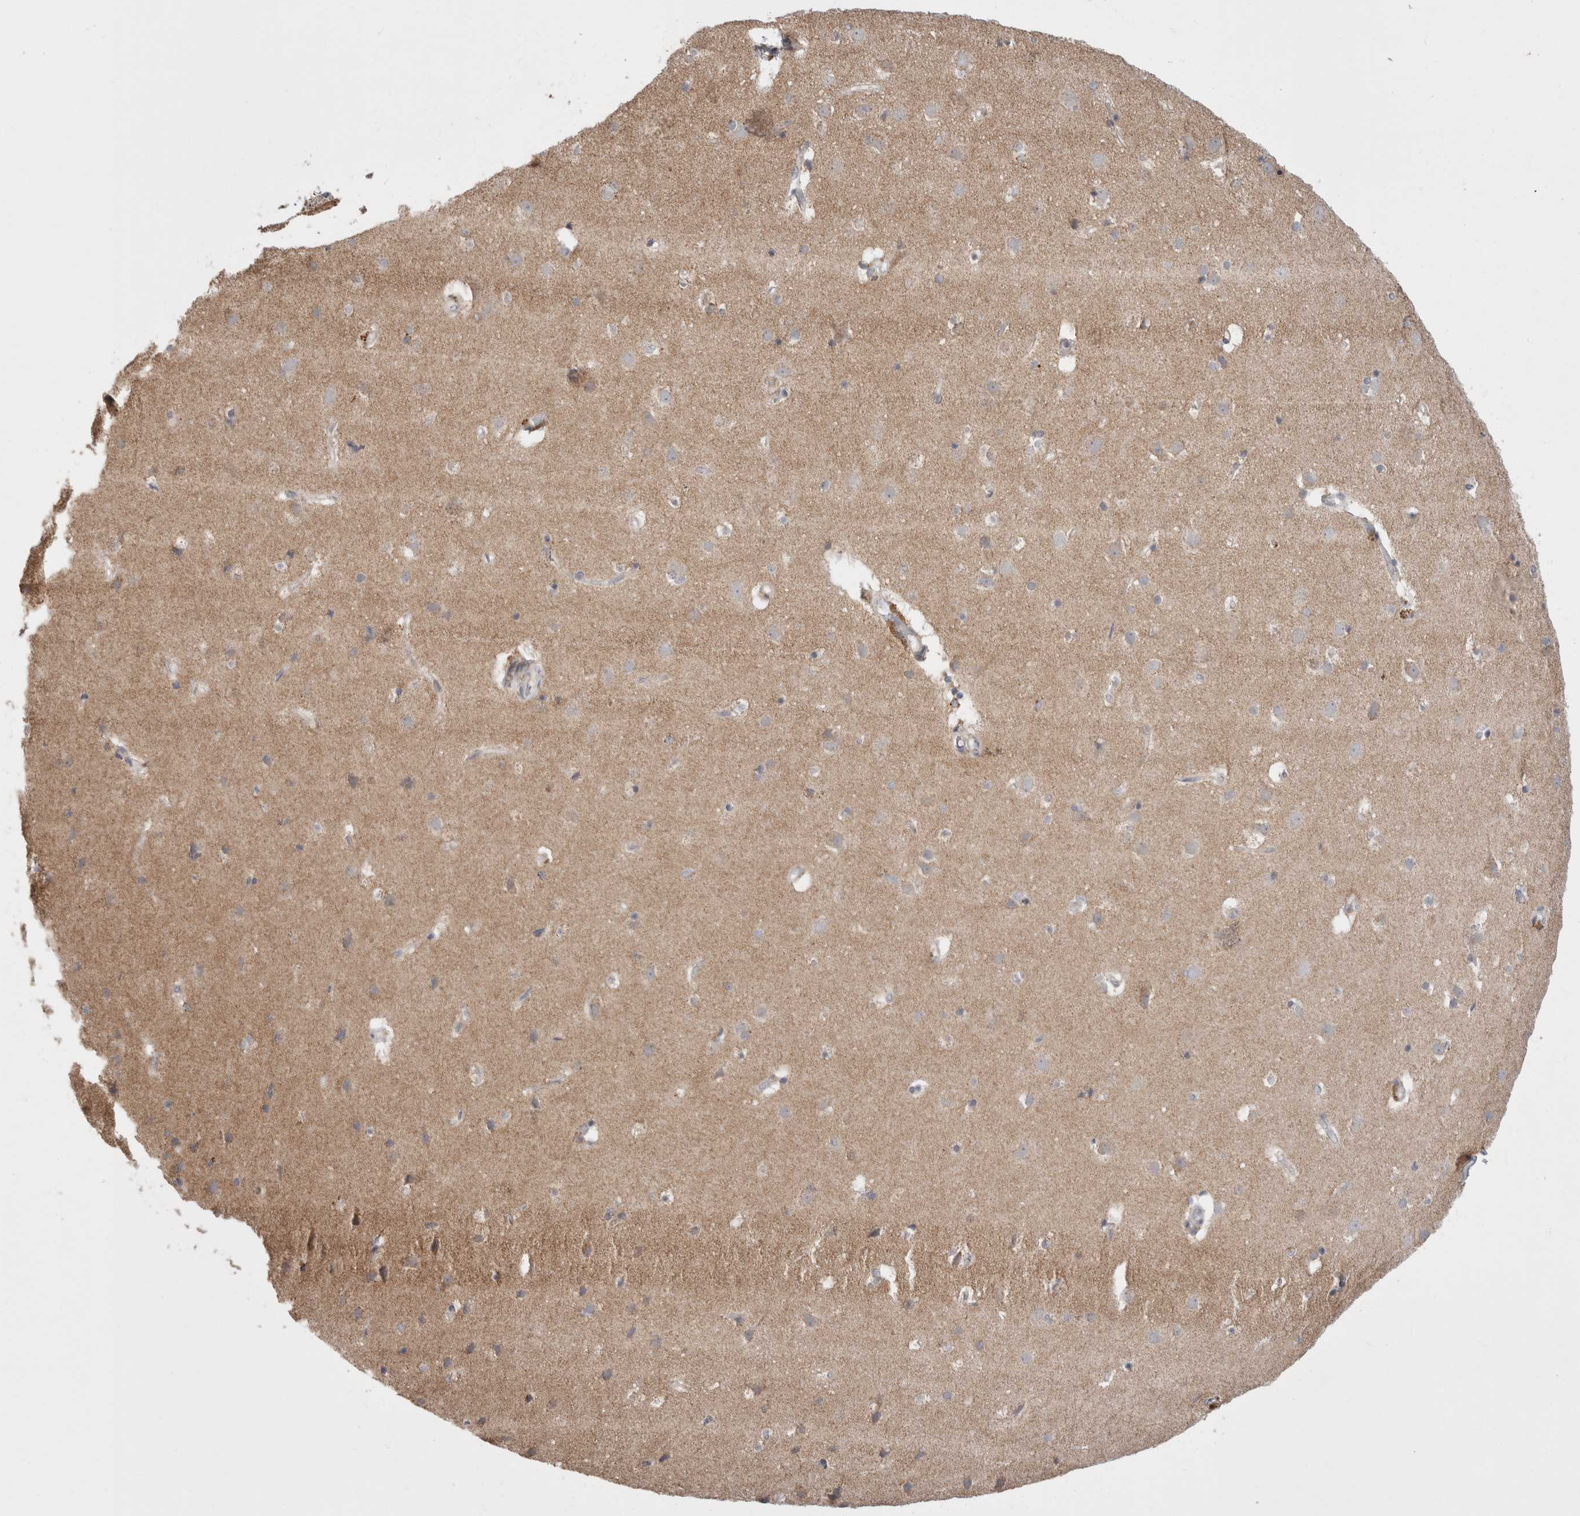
{"staining": {"intensity": "negative", "quantity": "none", "location": "none"}, "tissue": "cerebral cortex", "cell_type": "Endothelial cells", "image_type": "normal", "snomed": [{"axis": "morphology", "description": "Normal tissue, NOS"}, {"axis": "topography", "description": "Cerebral cortex"}], "caption": "Histopathology image shows no significant protein expression in endothelial cells of unremarkable cerebral cortex. (DAB IHC visualized using brightfield microscopy, high magnification).", "gene": "HROB", "patient": {"sex": "male", "age": 54}}